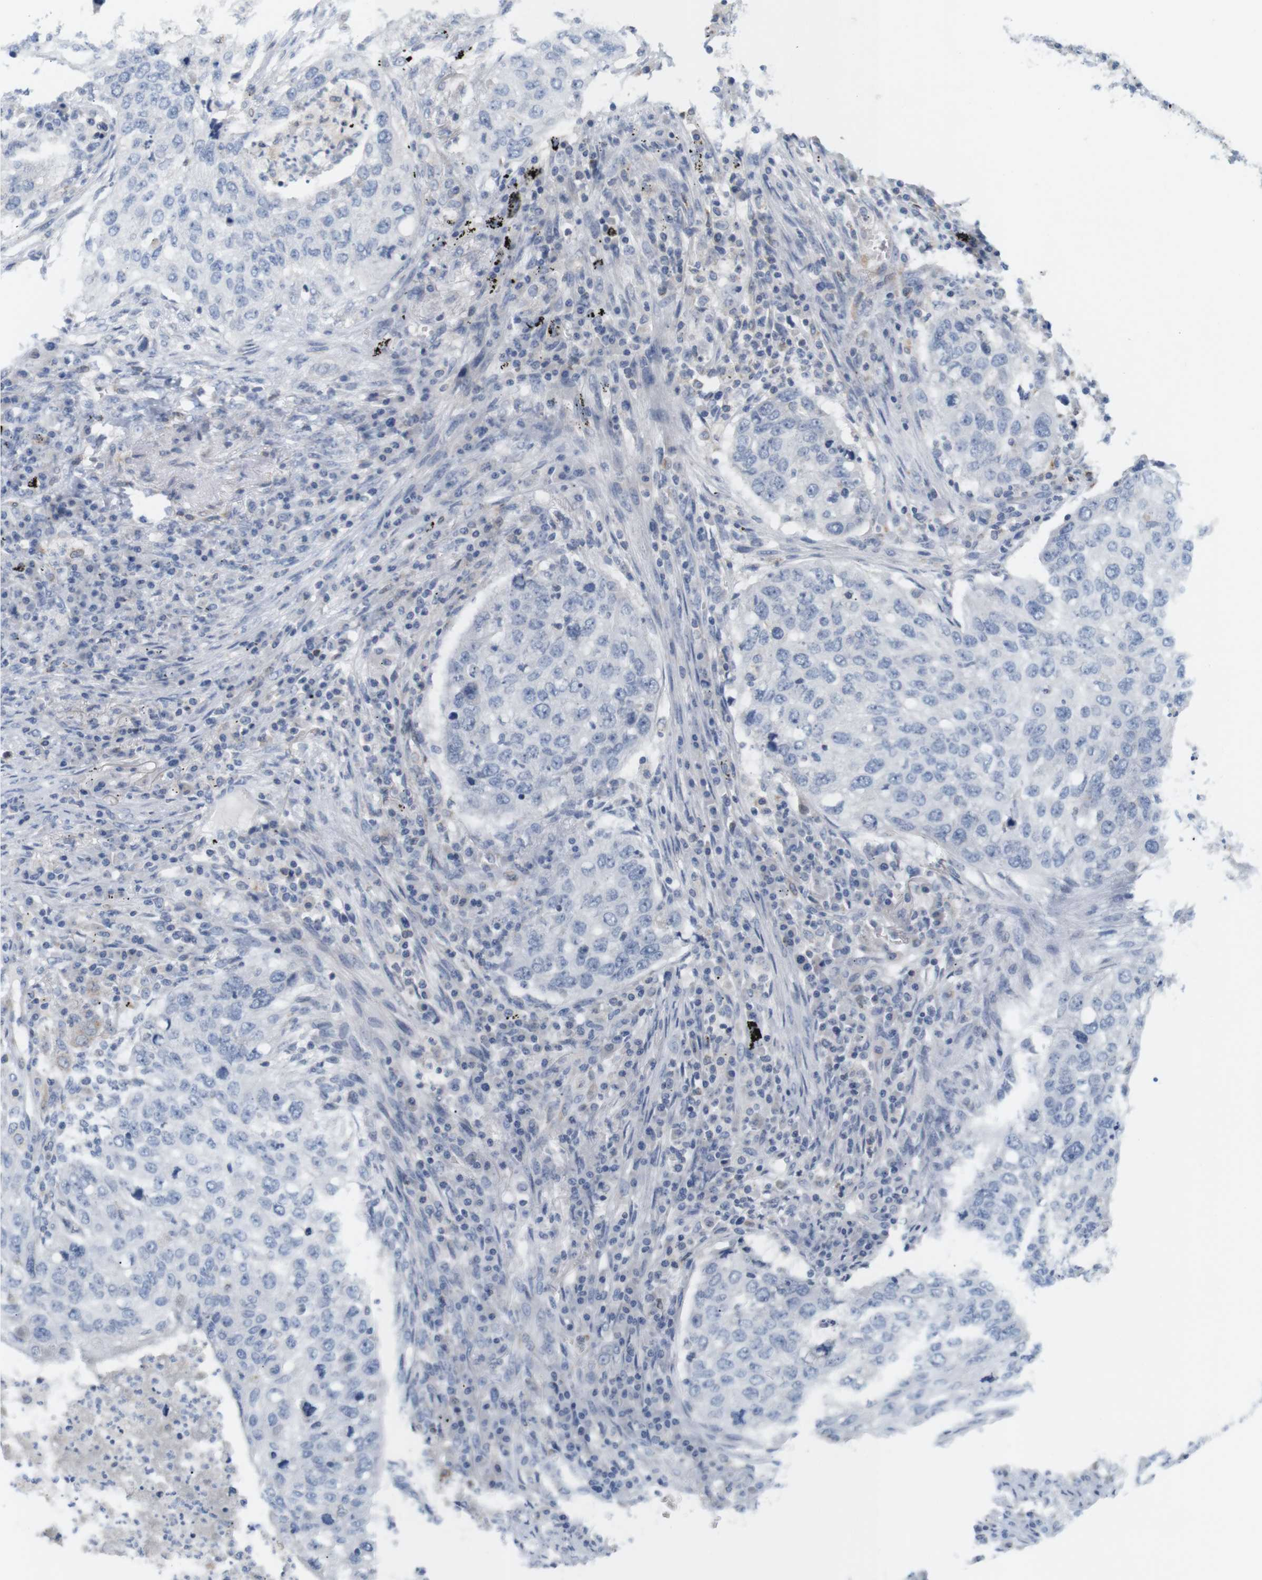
{"staining": {"intensity": "negative", "quantity": "none", "location": "none"}, "tissue": "lung cancer", "cell_type": "Tumor cells", "image_type": "cancer", "snomed": [{"axis": "morphology", "description": "Squamous cell carcinoma, NOS"}, {"axis": "topography", "description": "Lung"}], "caption": "The histopathology image displays no significant staining in tumor cells of squamous cell carcinoma (lung).", "gene": "ITPR1", "patient": {"sex": "female", "age": 63}}